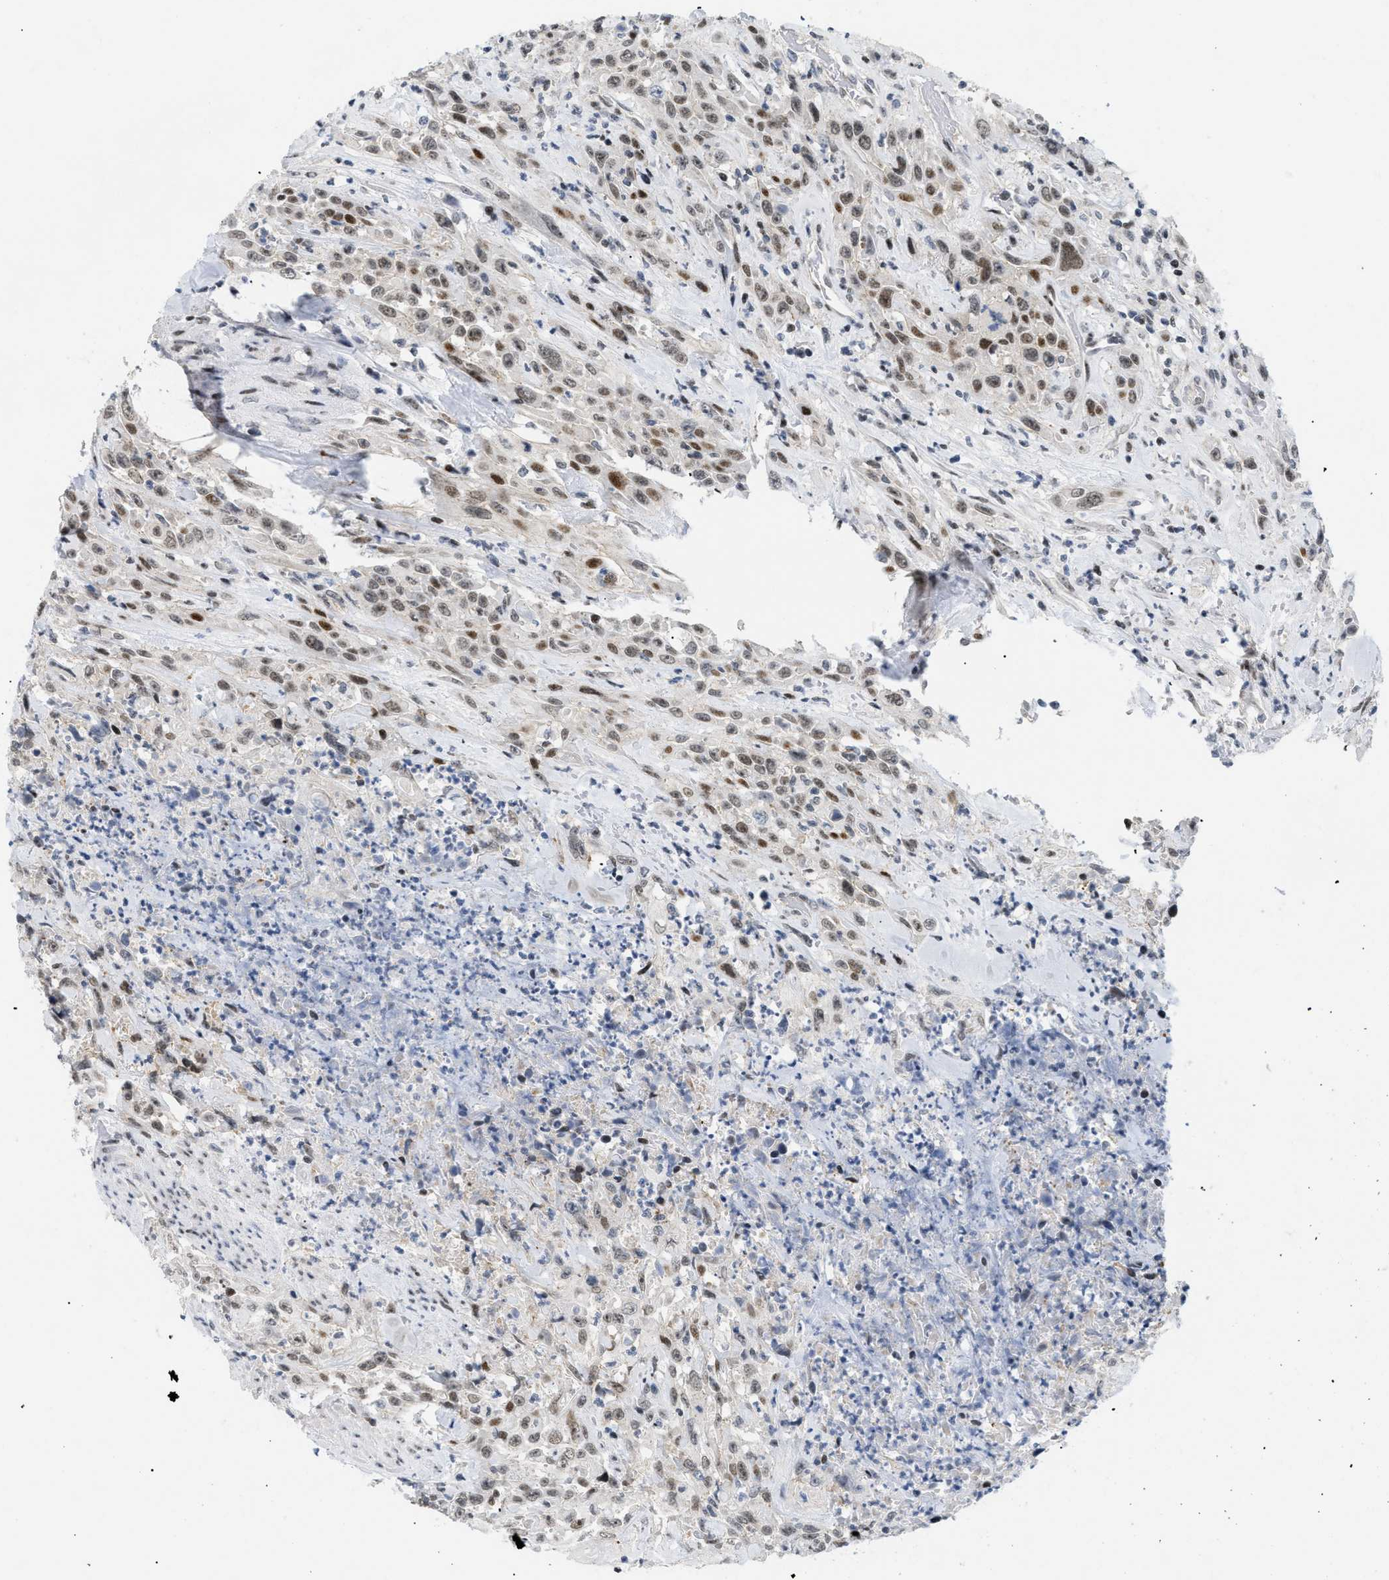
{"staining": {"intensity": "moderate", "quantity": ">75%", "location": "nuclear"}, "tissue": "urothelial cancer", "cell_type": "Tumor cells", "image_type": "cancer", "snomed": [{"axis": "morphology", "description": "Urothelial carcinoma, High grade"}, {"axis": "topography", "description": "Urinary bladder"}], "caption": "A brown stain shows moderate nuclear staining of a protein in human urothelial cancer tumor cells.", "gene": "MED1", "patient": {"sex": "female", "age": 84}}